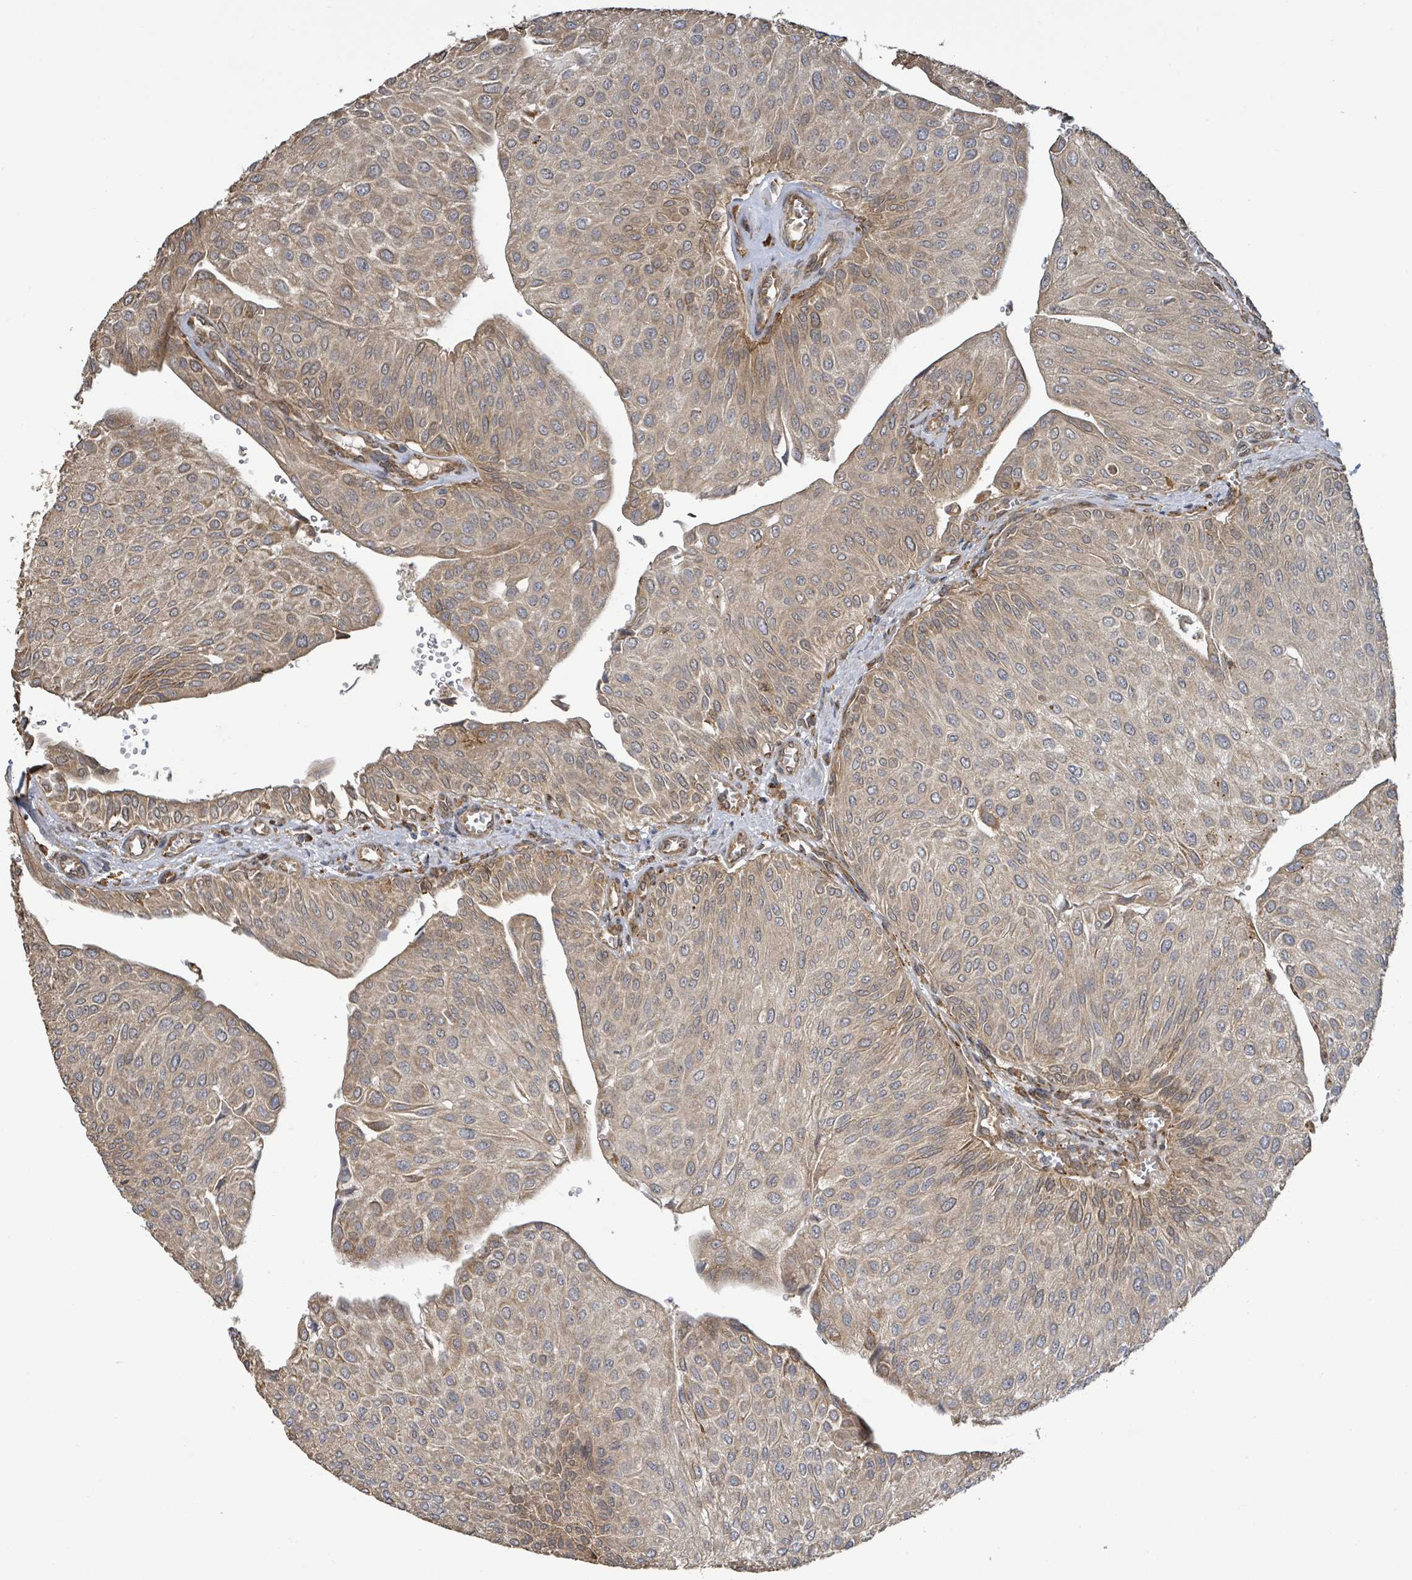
{"staining": {"intensity": "strong", "quantity": "25%-75%", "location": "cytoplasmic/membranous"}, "tissue": "urothelial cancer", "cell_type": "Tumor cells", "image_type": "cancer", "snomed": [{"axis": "morphology", "description": "Urothelial carcinoma, NOS"}, {"axis": "topography", "description": "Urinary bladder"}], "caption": "The image shows immunohistochemical staining of urothelial cancer. There is strong cytoplasmic/membranous staining is seen in approximately 25%-75% of tumor cells.", "gene": "ARPIN", "patient": {"sex": "male", "age": 67}}